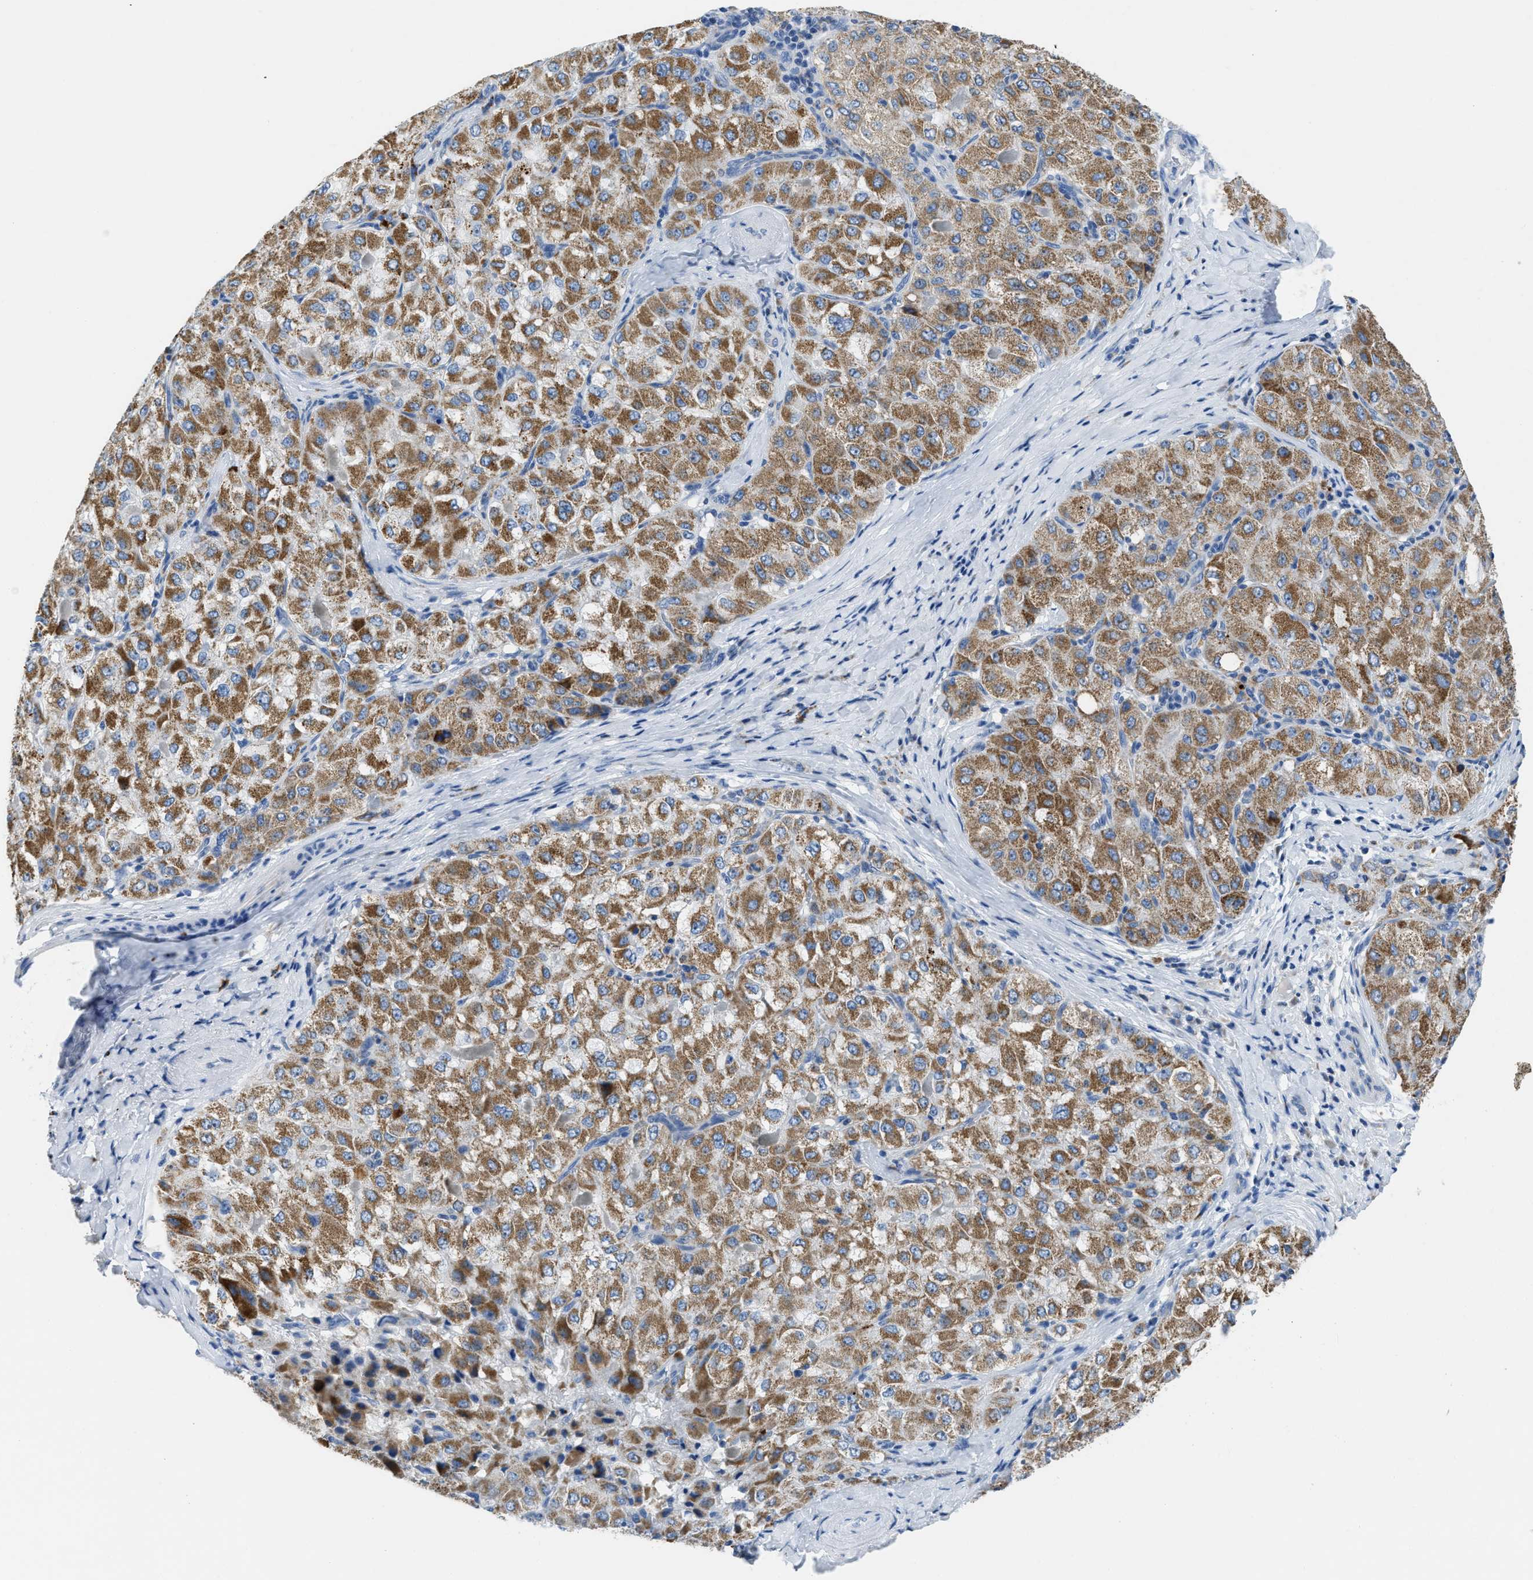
{"staining": {"intensity": "moderate", "quantity": ">75%", "location": "cytoplasmic/membranous"}, "tissue": "liver cancer", "cell_type": "Tumor cells", "image_type": "cancer", "snomed": [{"axis": "morphology", "description": "Carcinoma, Hepatocellular, NOS"}, {"axis": "topography", "description": "Liver"}], "caption": "Immunohistochemistry (IHC) (DAB) staining of liver hepatocellular carcinoma demonstrates moderate cytoplasmic/membranous protein positivity in about >75% of tumor cells. (DAB IHC with brightfield microscopy, high magnification).", "gene": "ETFA", "patient": {"sex": "male", "age": 80}}